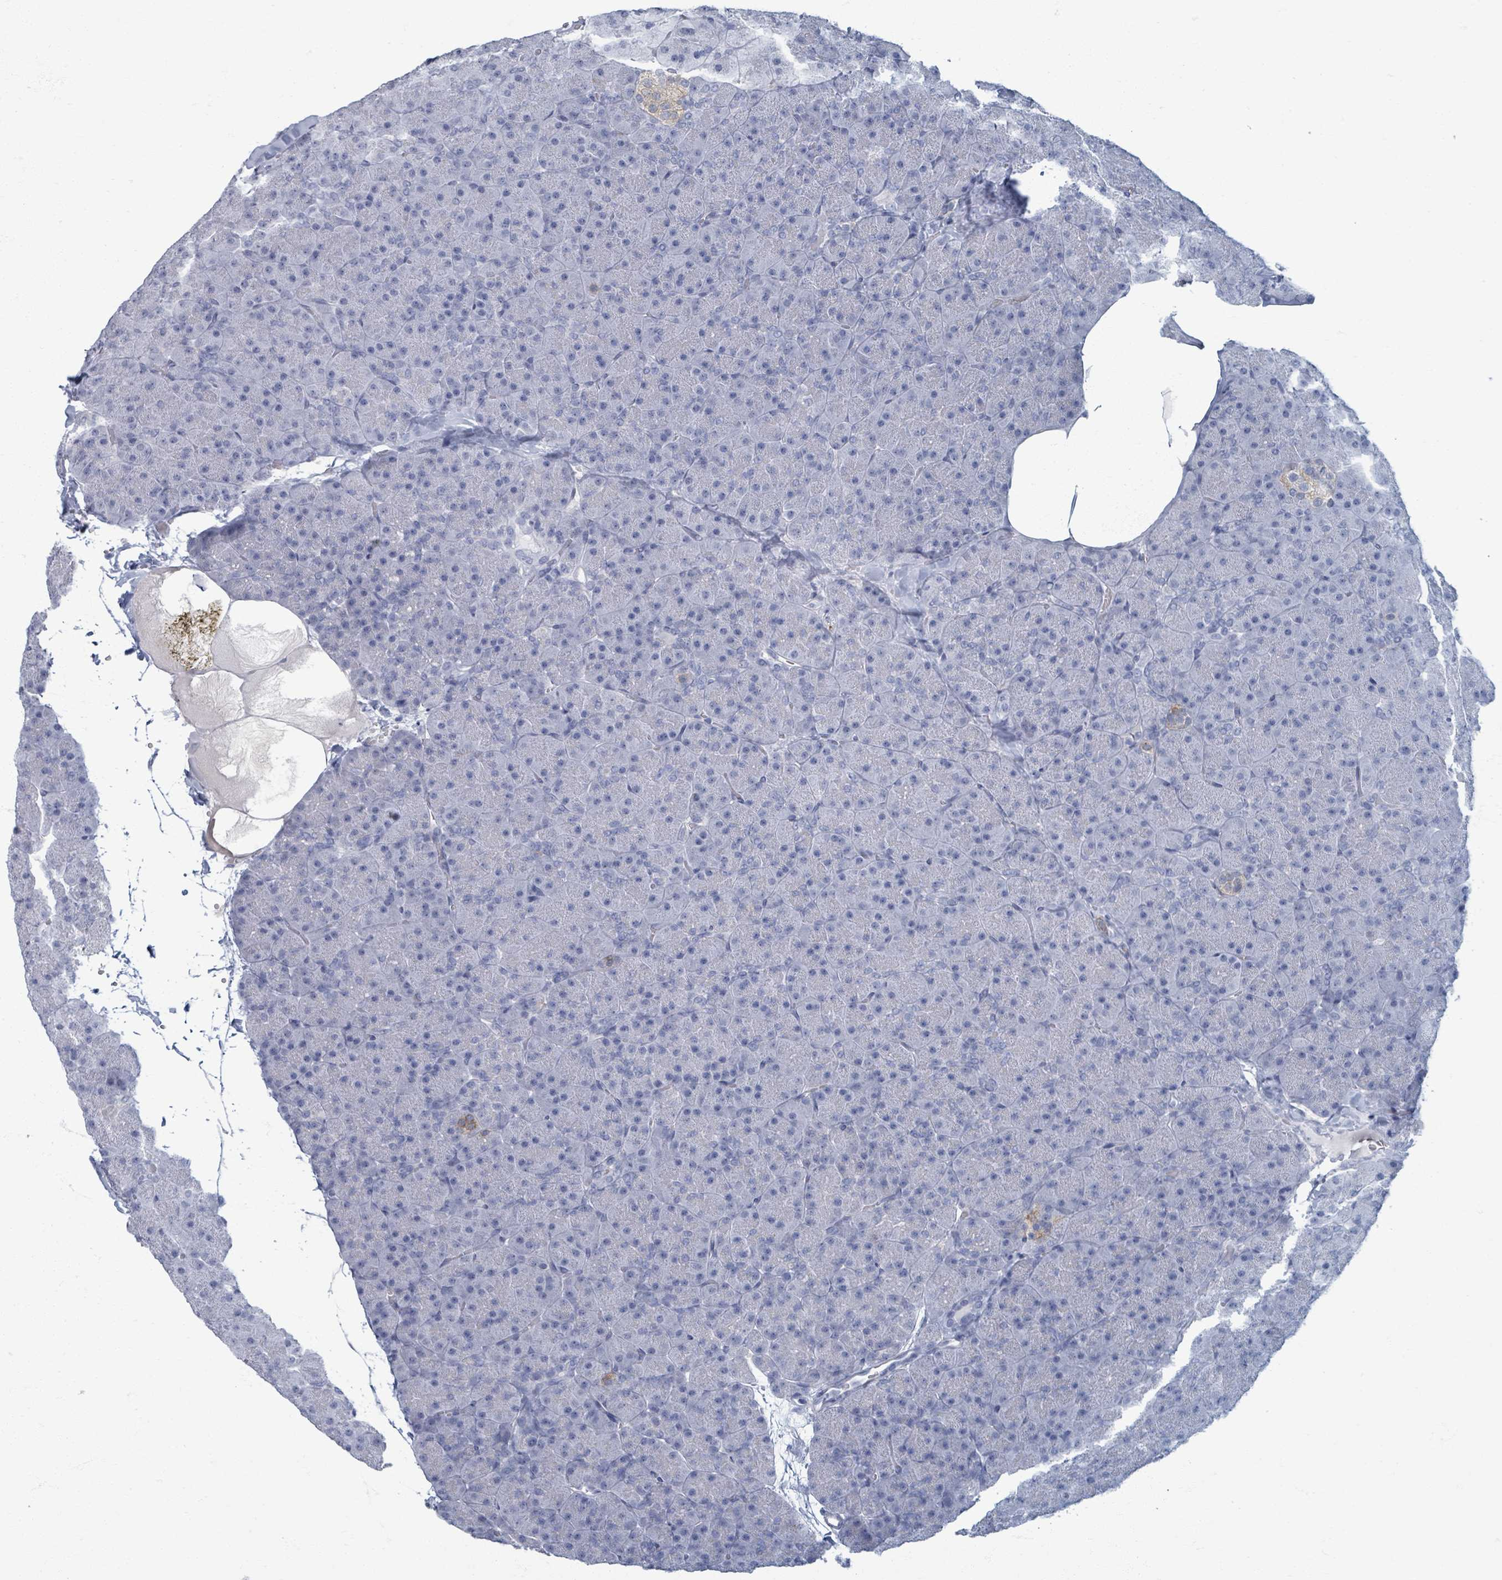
{"staining": {"intensity": "negative", "quantity": "none", "location": "none"}, "tissue": "pancreas", "cell_type": "Exocrine glandular cells", "image_type": "normal", "snomed": [{"axis": "morphology", "description": "Normal tissue, NOS"}, {"axis": "topography", "description": "Pancreas"}], "caption": "DAB (3,3'-diaminobenzidine) immunohistochemical staining of benign human pancreas shows no significant staining in exocrine glandular cells.", "gene": "TAS2R1", "patient": {"sex": "male", "age": 36}}